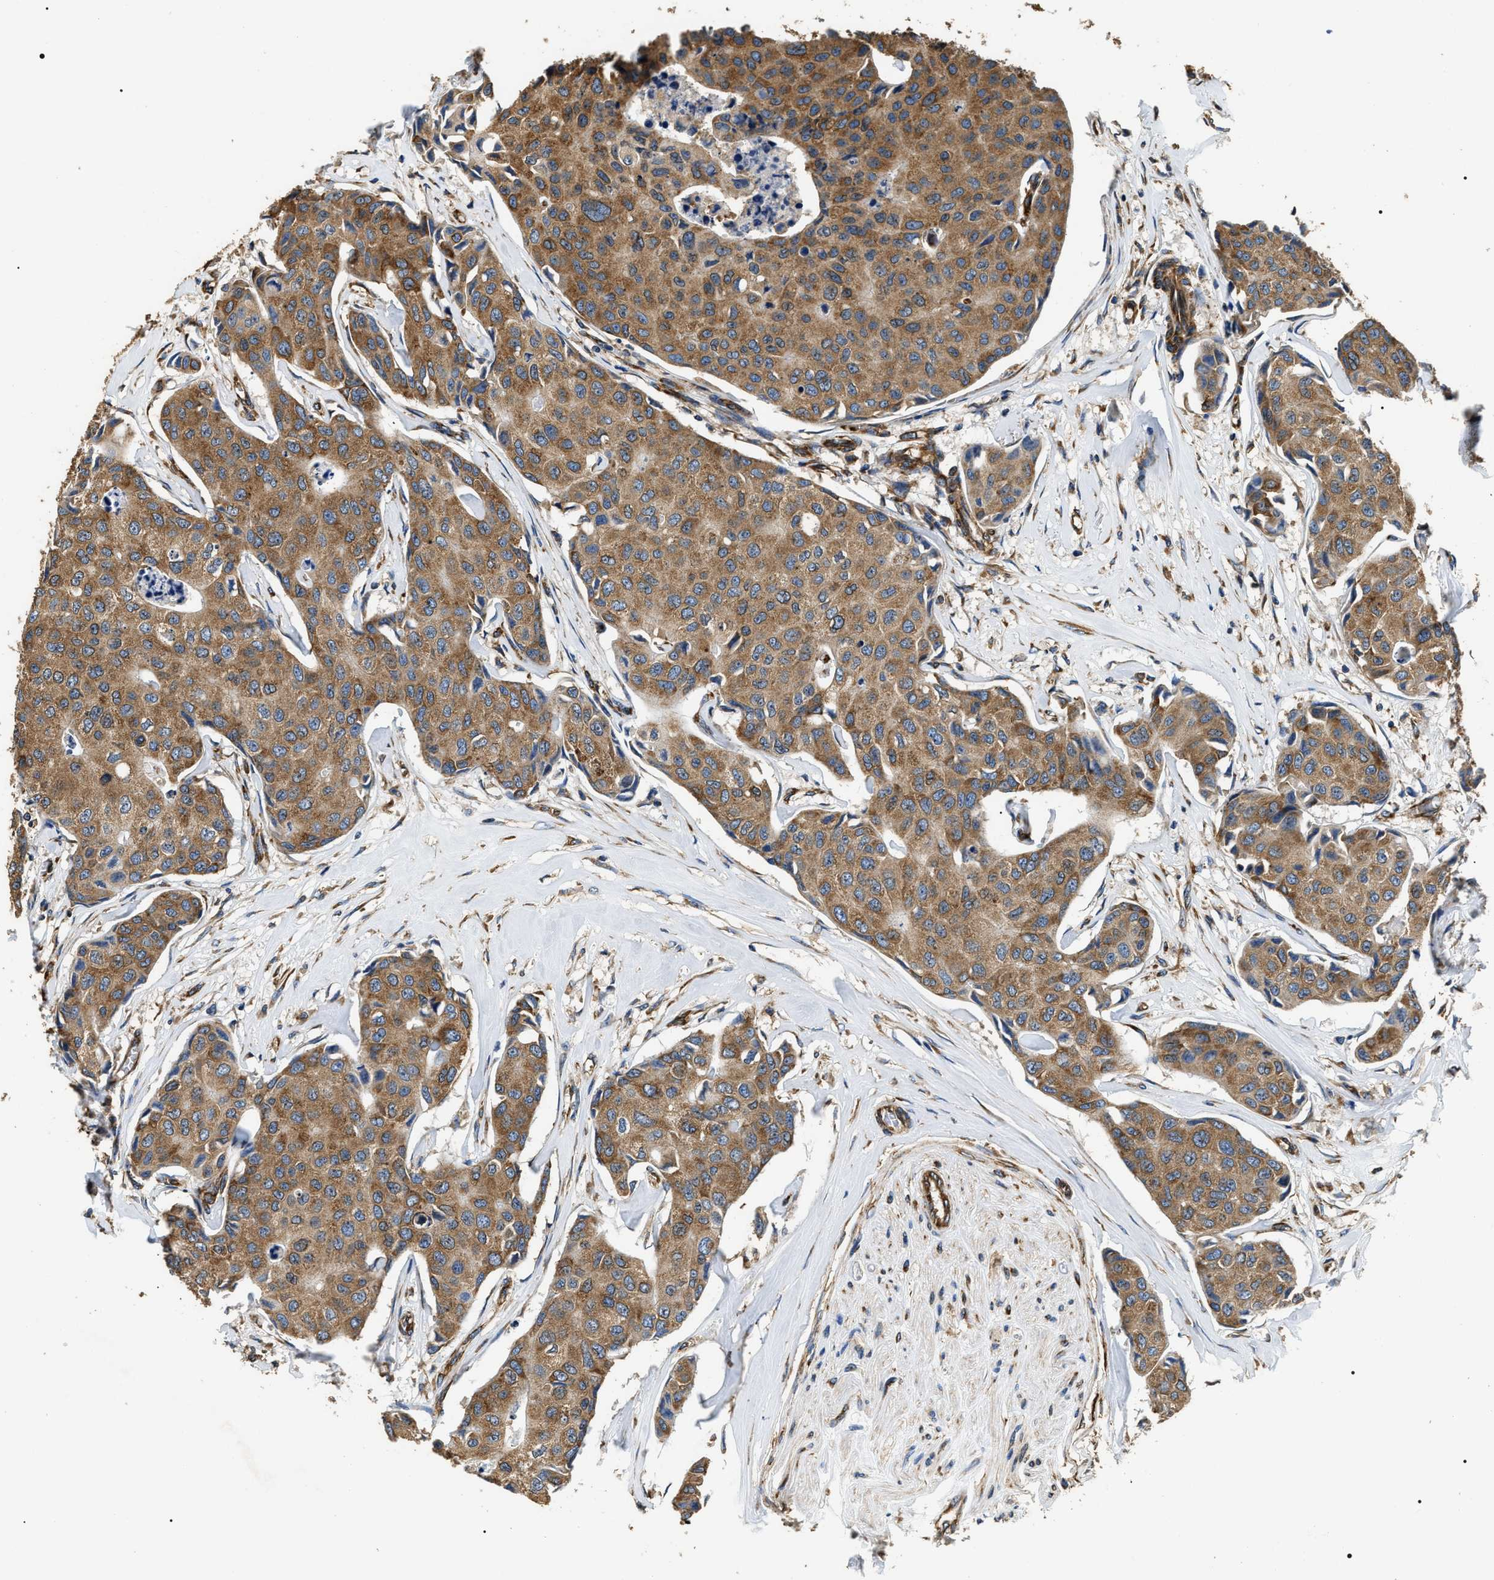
{"staining": {"intensity": "moderate", "quantity": ">75%", "location": "cytoplasmic/membranous"}, "tissue": "breast cancer", "cell_type": "Tumor cells", "image_type": "cancer", "snomed": [{"axis": "morphology", "description": "Duct carcinoma"}, {"axis": "topography", "description": "Breast"}], "caption": "Immunohistochemical staining of human invasive ductal carcinoma (breast) reveals medium levels of moderate cytoplasmic/membranous protein expression in approximately >75% of tumor cells.", "gene": "KTN1", "patient": {"sex": "female", "age": 80}}